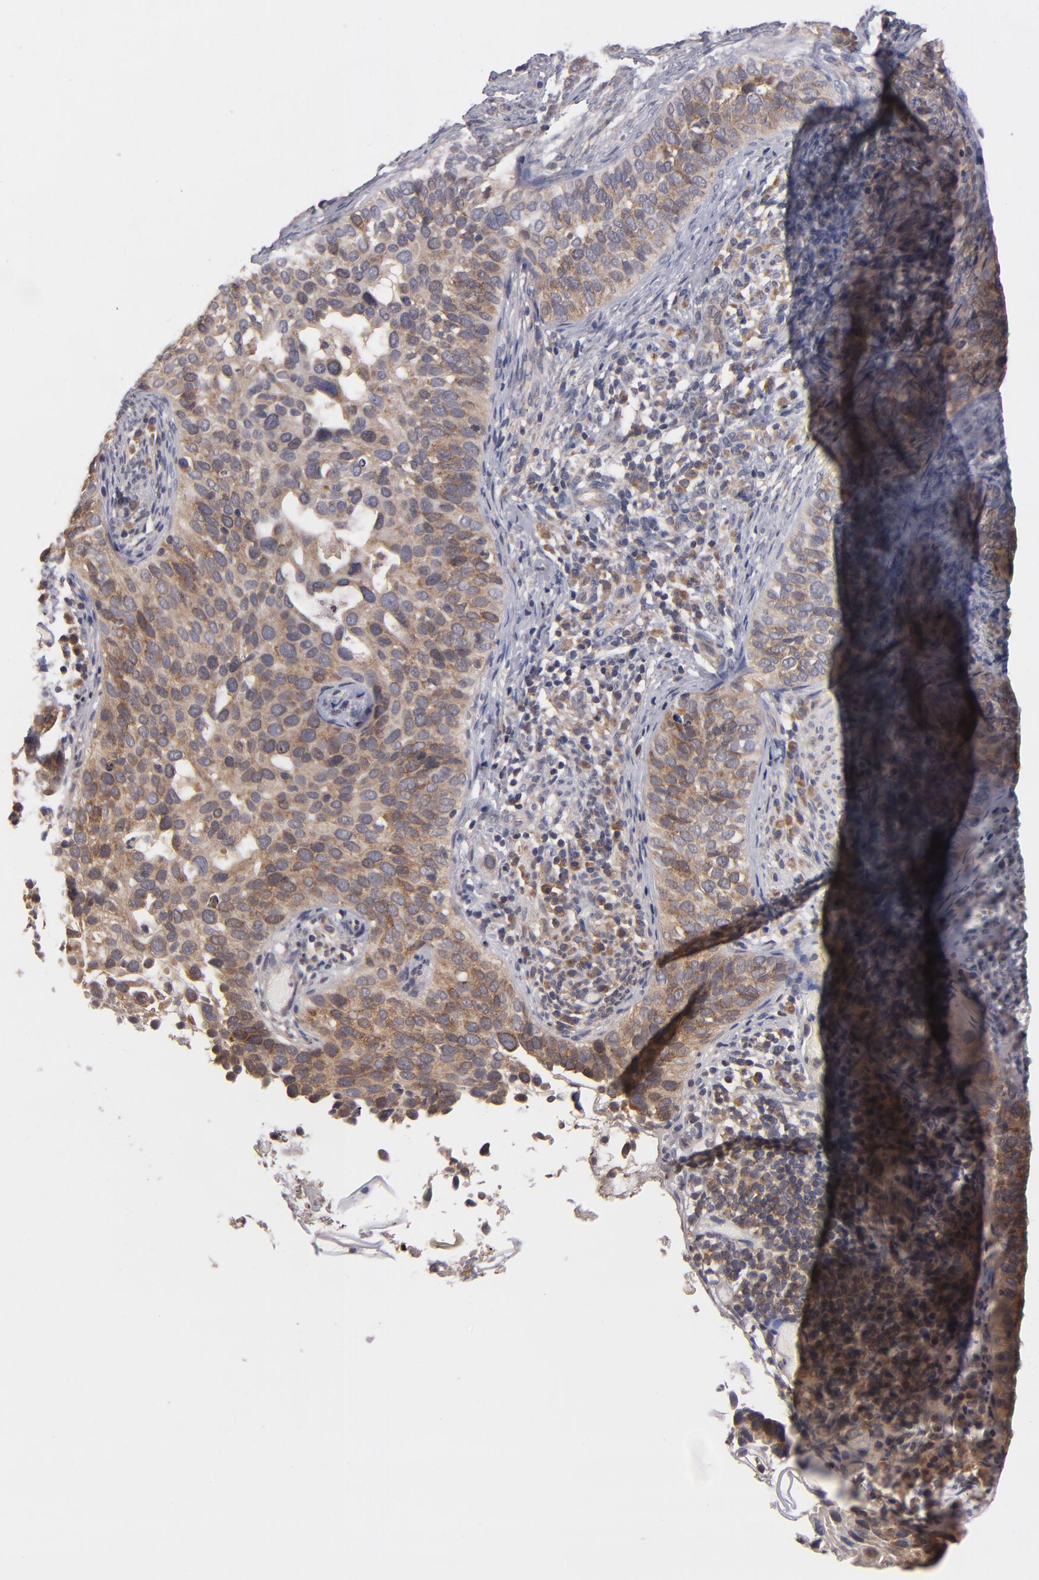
{"staining": {"intensity": "moderate", "quantity": "25%-75%", "location": "cytoplasmic/membranous"}, "tissue": "cervical cancer", "cell_type": "Tumor cells", "image_type": "cancer", "snomed": [{"axis": "morphology", "description": "Squamous cell carcinoma, NOS"}, {"axis": "topography", "description": "Cervix"}], "caption": "Immunohistochemistry (IHC) histopathology image of cervical cancer (squamous cell carcinoma) stained for a protein (brown), which reveals medium levels of moderate cytoplasmic/membranous staining in about 25%-75% of tumor cells.", "gene": "UPF3B", "patient": {"sex": "female", "age": 31}}